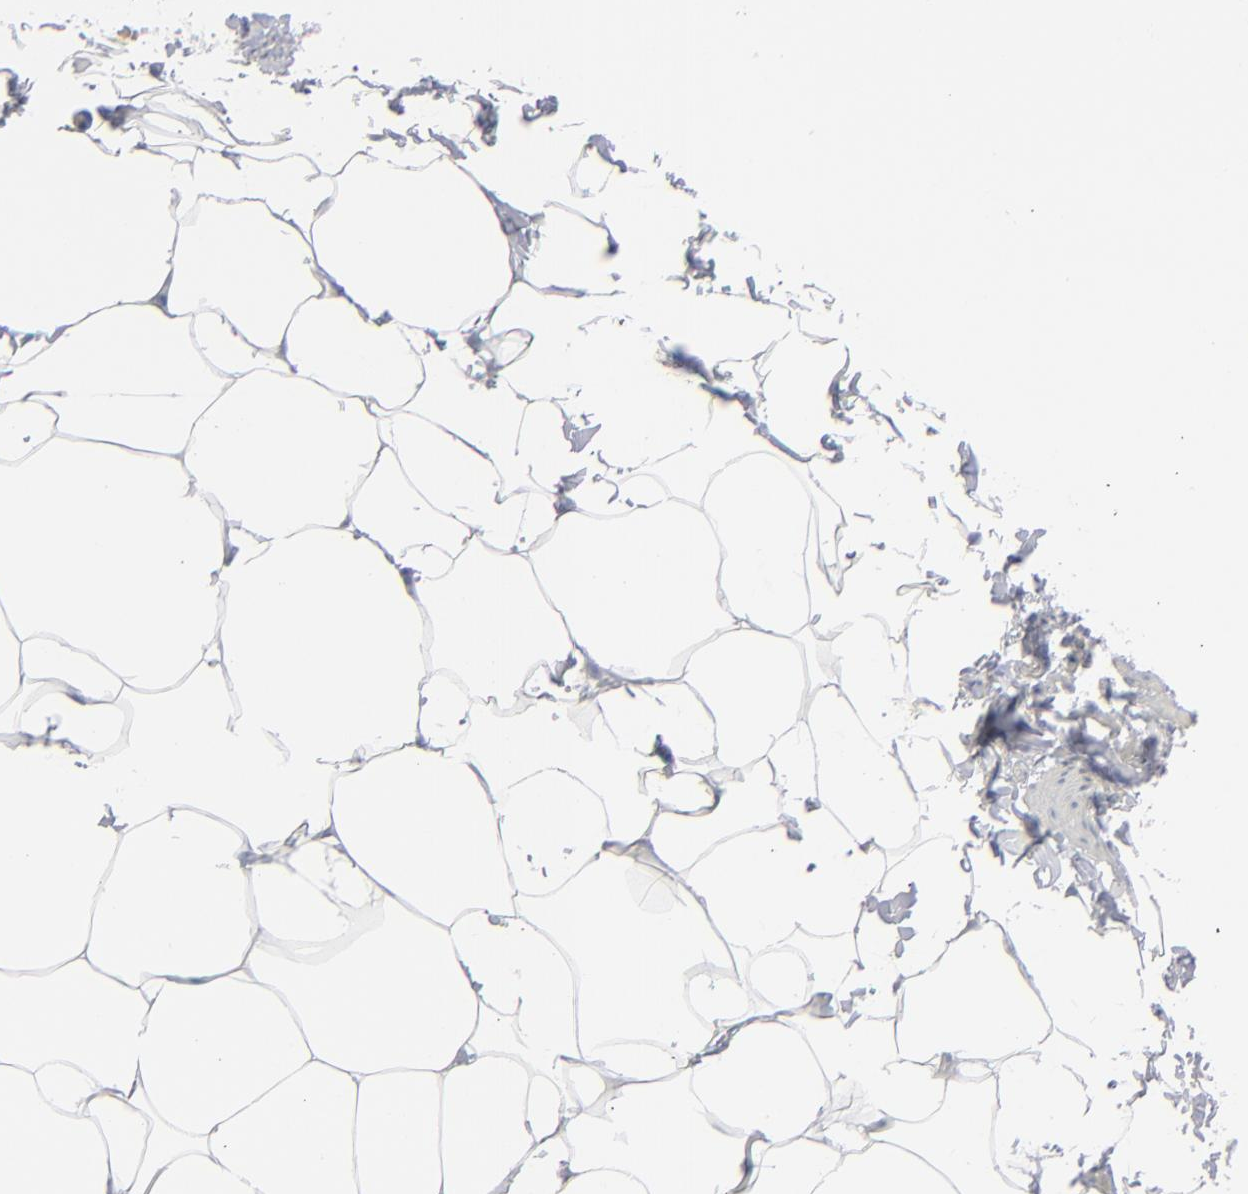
{"staining": {"intensity": "negative", "quantity": "none", "location": "none"}, "tissue": "adipose tissue", "cell_type": "Adipocytes", "image_type": "normal", "snomed": [{"axis": "morphology", "description": "Normal tissue, NOS"}, {"axis": "topography", "description": "Vascular tissue"}], "caption": "Immunohistochemistry micrograph of normal human adipose tissue stained for a protein (brown), which shows no expression in adipocytes.", "gene": "POF1B", "patient": {"sex": "male", "age": 41}}